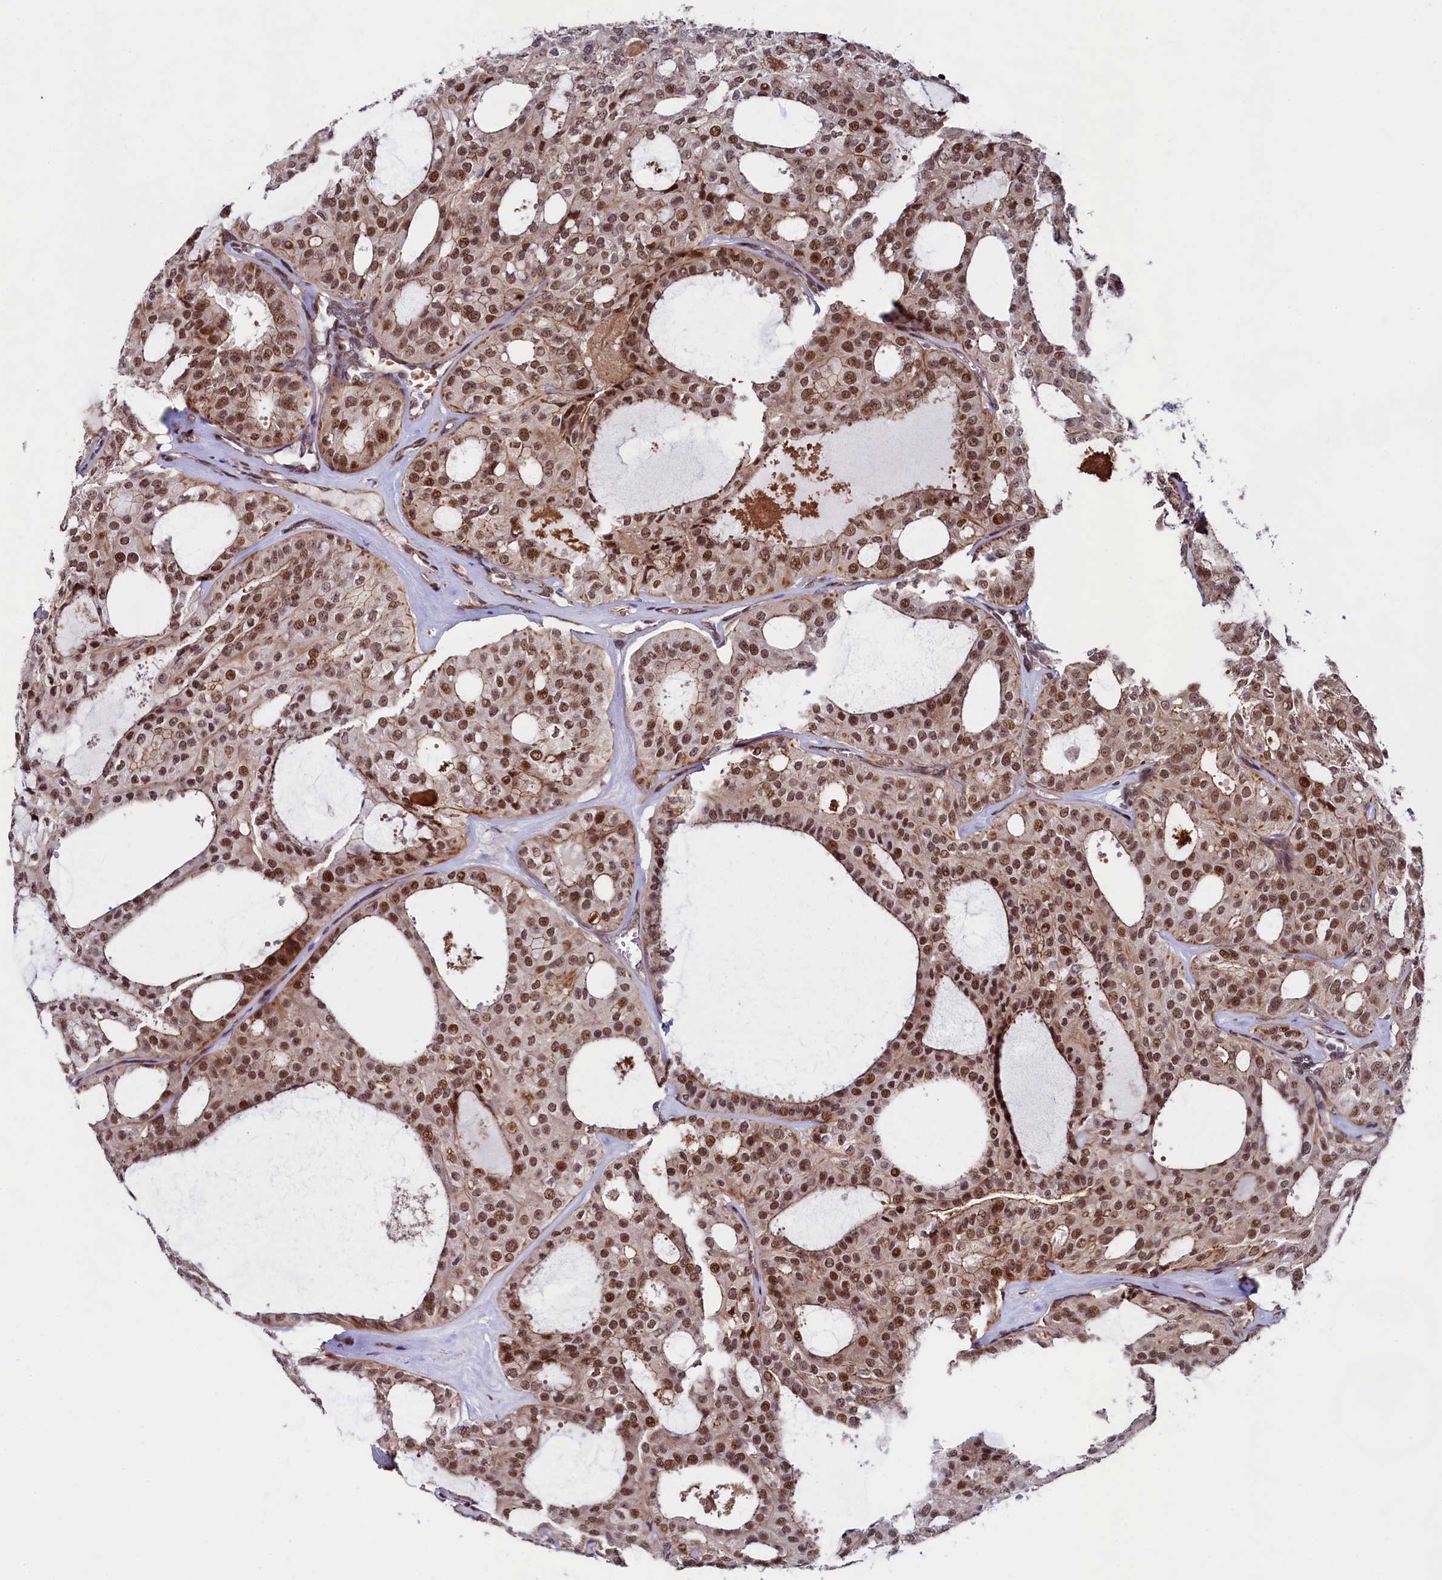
{"staining": {"intensity": "moderate", "quantity": ">75%", "location": "nuclear"}, "tissue": "thyroid cancer", "cell_type": "Tumor cells", "image_type": "cancer", "snomed": [{"axis": "morphology", "description": "Follicular adenoma carcinoma, NOS"}, {"axis": "topography", "description": "Thyroid gland"}], "caption": "A high-resolution micrograph shows immunohistochemistry (IHC) staining of thyroid cancer (follicular adenoma carcinoma), which exhibits moderate nuclear staining in approximately >75% of tumor cells.", "gene": "LEO1", "patient": {"sex": "male", "age": 75}}